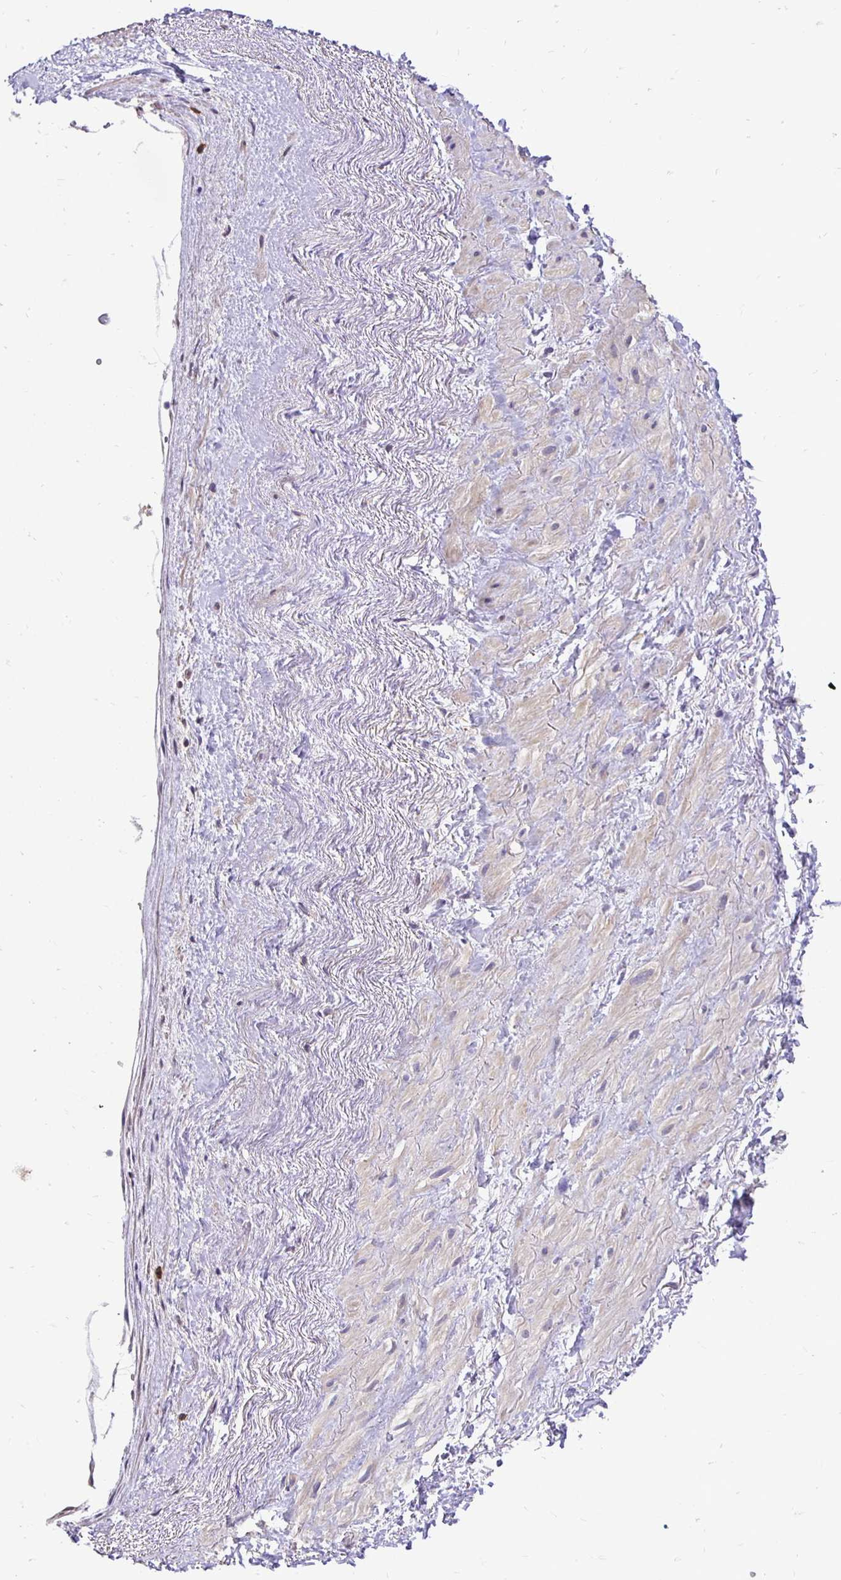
{"staining": {"intensity": "weak", "quantity": "25%-75%", "location": "cytoplasmic/membranous"}, "tissue": "heart muscle", "cell_type": "Cardiomyocytes", "image_type": "normal", "snomed": [{"axis": "morphology", "description": "Normal tissue, NOS"}, {"axis": "topography", "description": "Heart"}], "caption": "High-magnification brightfield microscopy of benign heart muscle stained with DAB (brown) and counterstained with hematoxylin (blue). cardiomyocytes exhibit weak cytoplasmic/membranous staining is present in about25%-75% of cells.", "gene": "SLC9A1", "patient": {"sex": "male", "age": 62}}